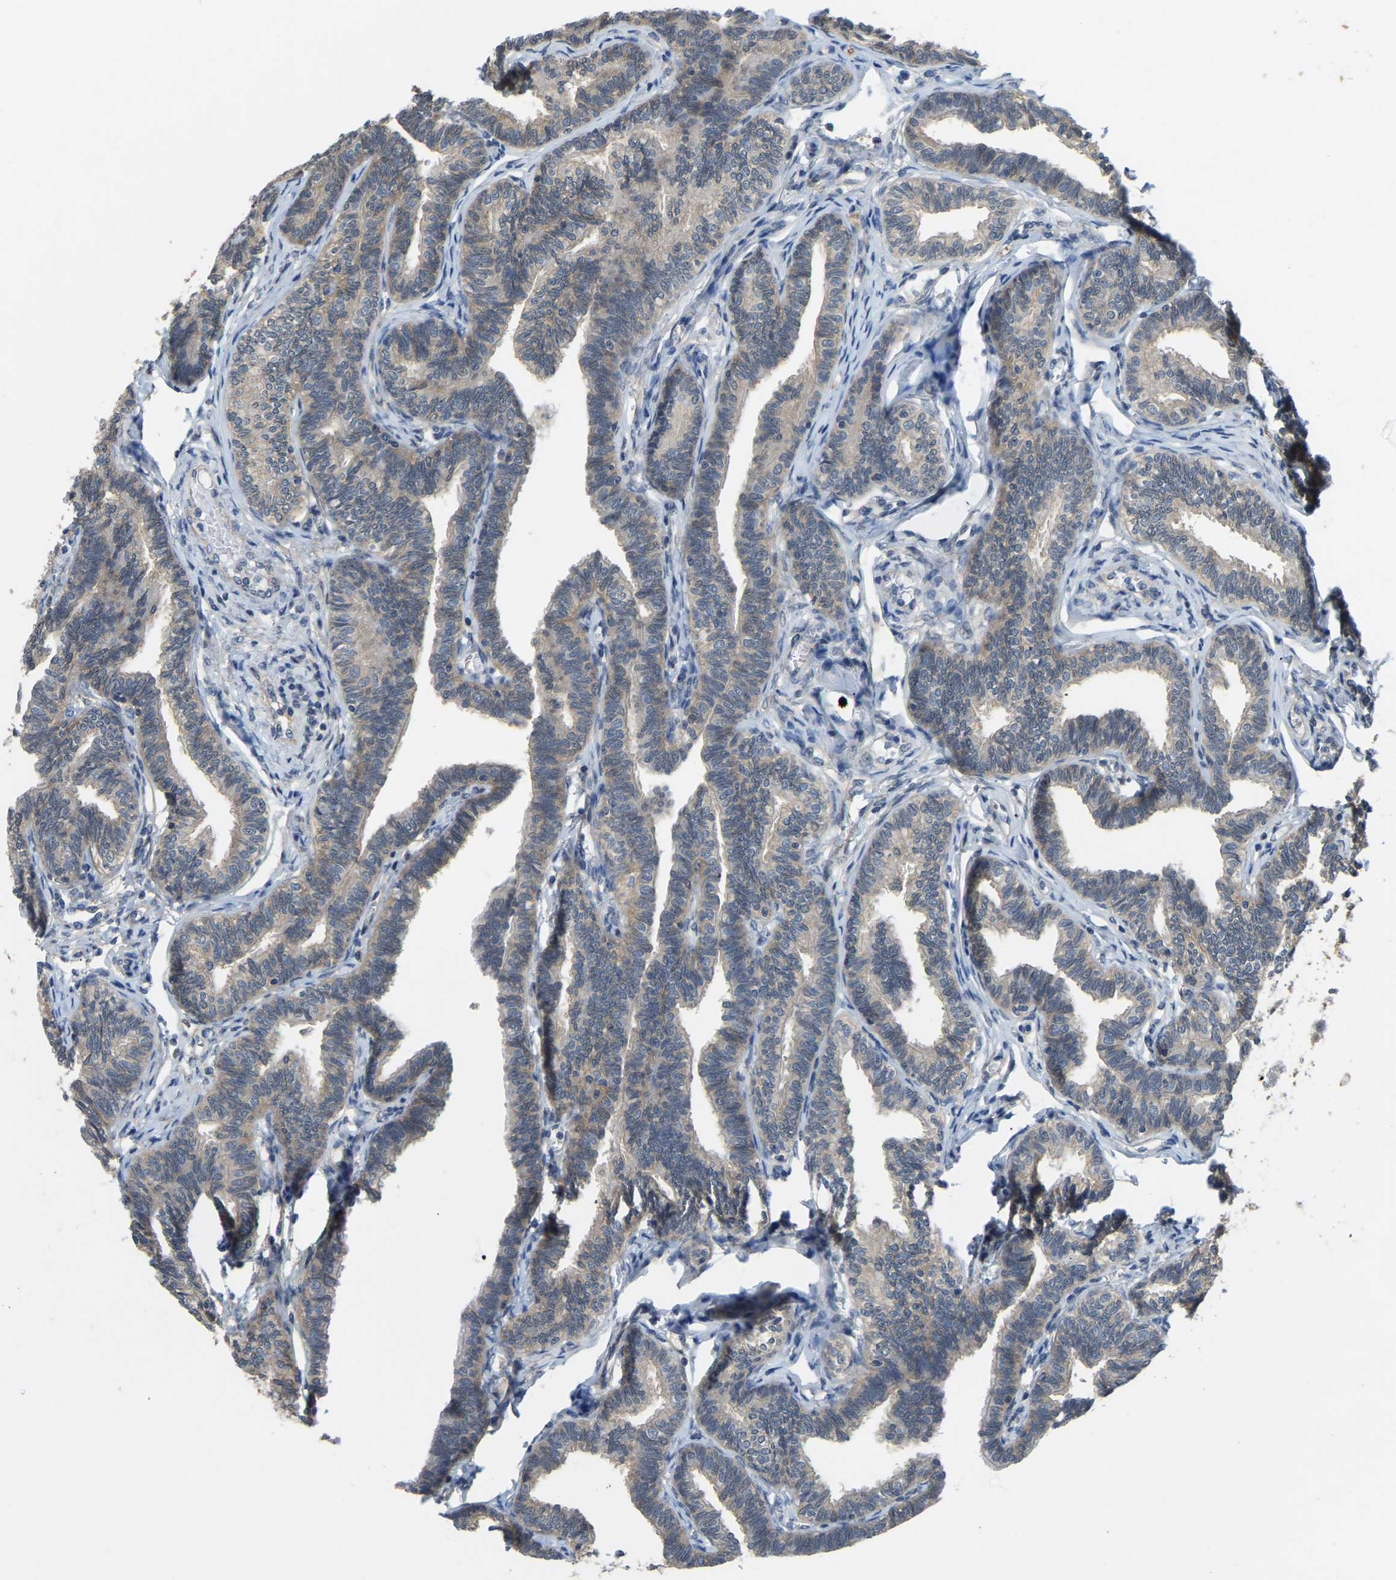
{"staining": {"intensity": "weak", "quantity": "25%-75%", "location": "cytoplasmic/membranous"}, "tissue": "fallopian tube", "cell_type": "Glandular cells", "image_type": "normal", "snomed": [{"axis": "morphology", "description": "Normal tissue, NOS"}, {"axis": "topography", "description": "Fallopian tube"}, {"axis": "topography", "description": "Ovary"}], "caption": "An immunohistochemistry (IHC) histopathology image of unremarkable tissue is shown. Protein staining in brown highlights weak cytoplasmic/membranous positivity in fallopian tube within glandular cells.", "gene": "AHNAK", "patient": {"sex": "female", "age": 23}}